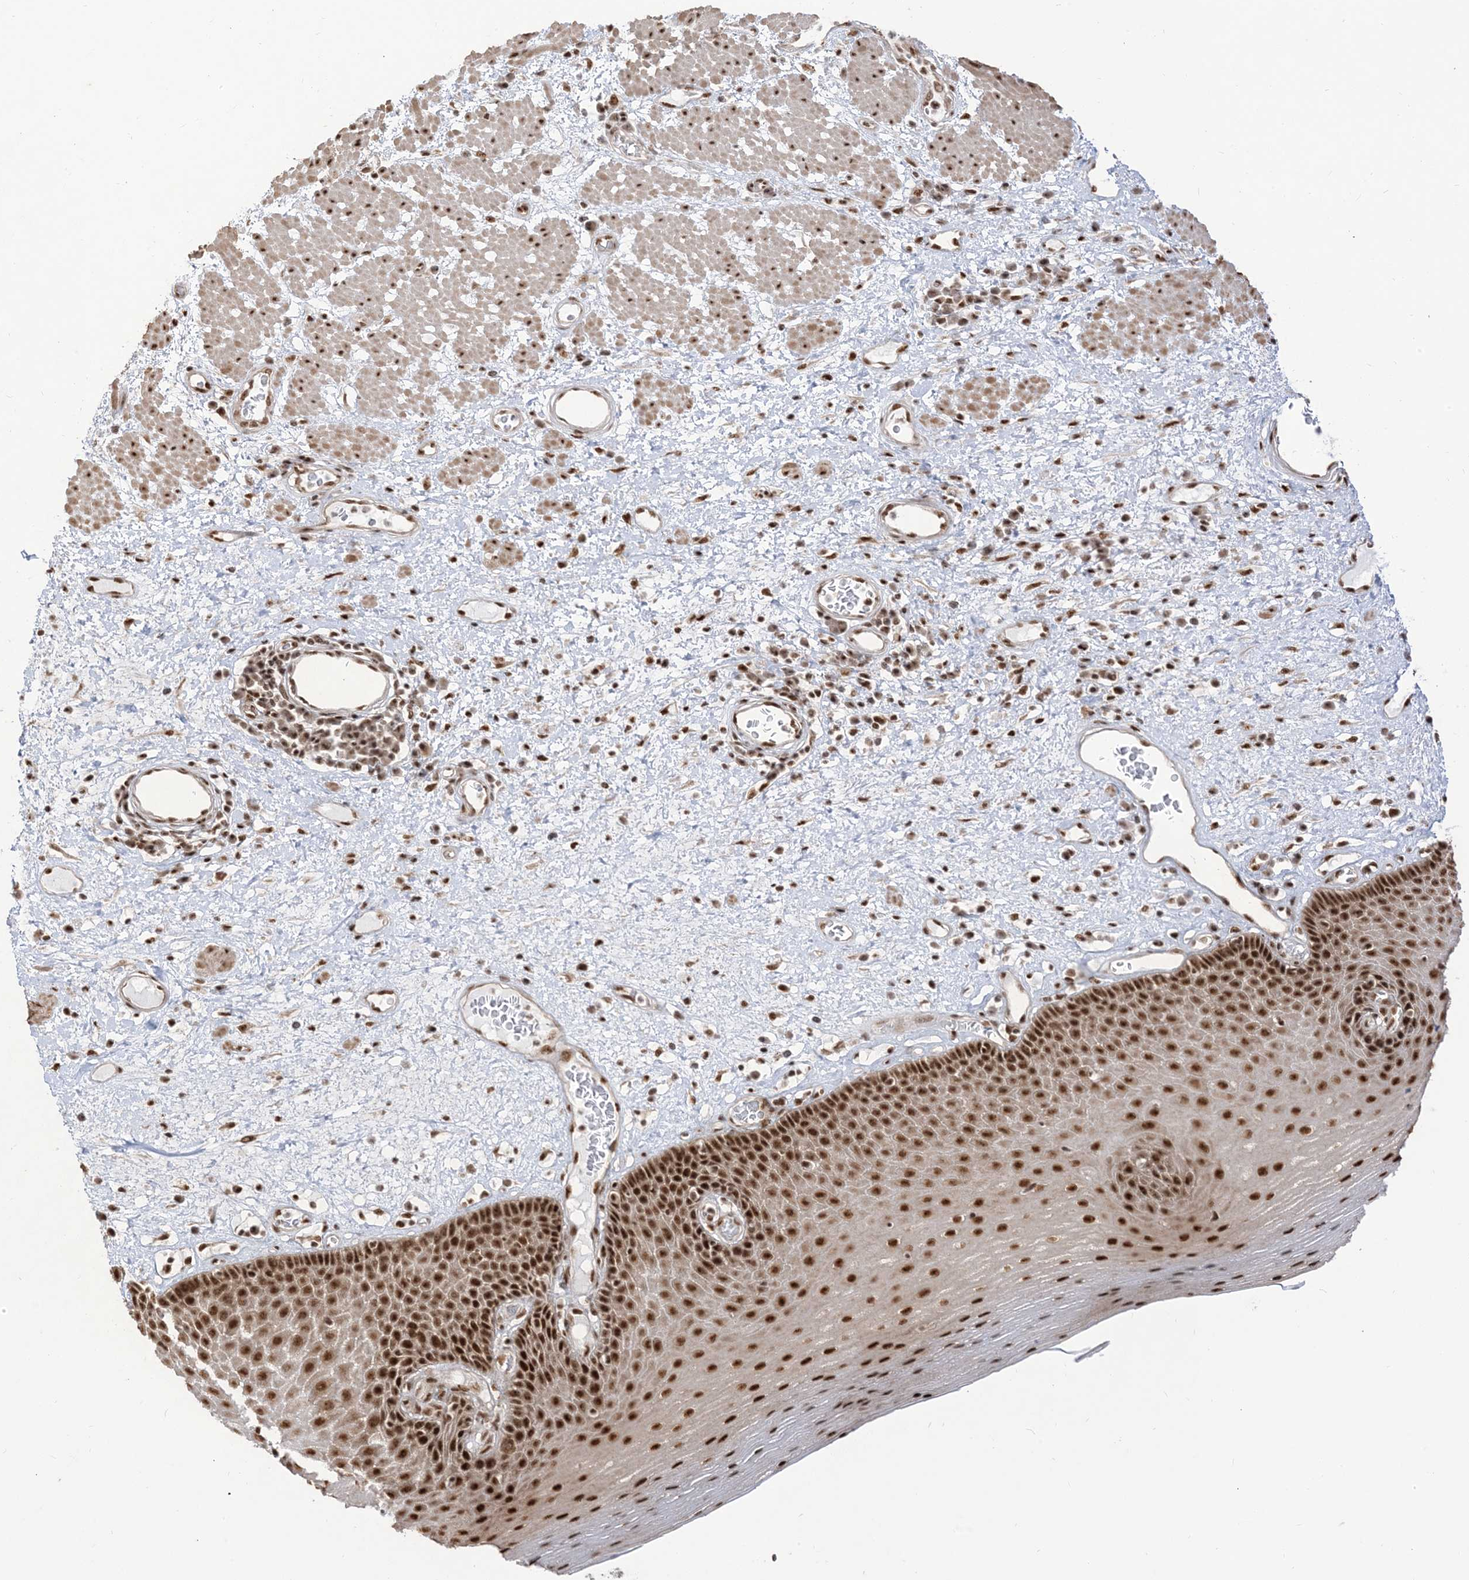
{"staining": {"intensity": "strong", "quantity": ">75%", "location": "nuclear"}, "tissue": "esophagus", "cell_type": "Squamous epithelial cells", "image_type": "normal", "snomed": [{"axis": "morphology", "description": "Normal tissue, NOS"}, {"axis": "morphology", "description": "Adenocarcinoma, NOS"}, {"axis": "topography", "description": "Esophagus"}], "caption": "Immunohistochemical staining of unremarkable esophagus exhibits high levels of strong nuclear expression in about >75% of squamous epithelial cells. (DAB IHC, brown staining for protein, blue staining for nuclei).", "gene": "ARGLU1", "patient": {"sex": "male", "age": 62}}